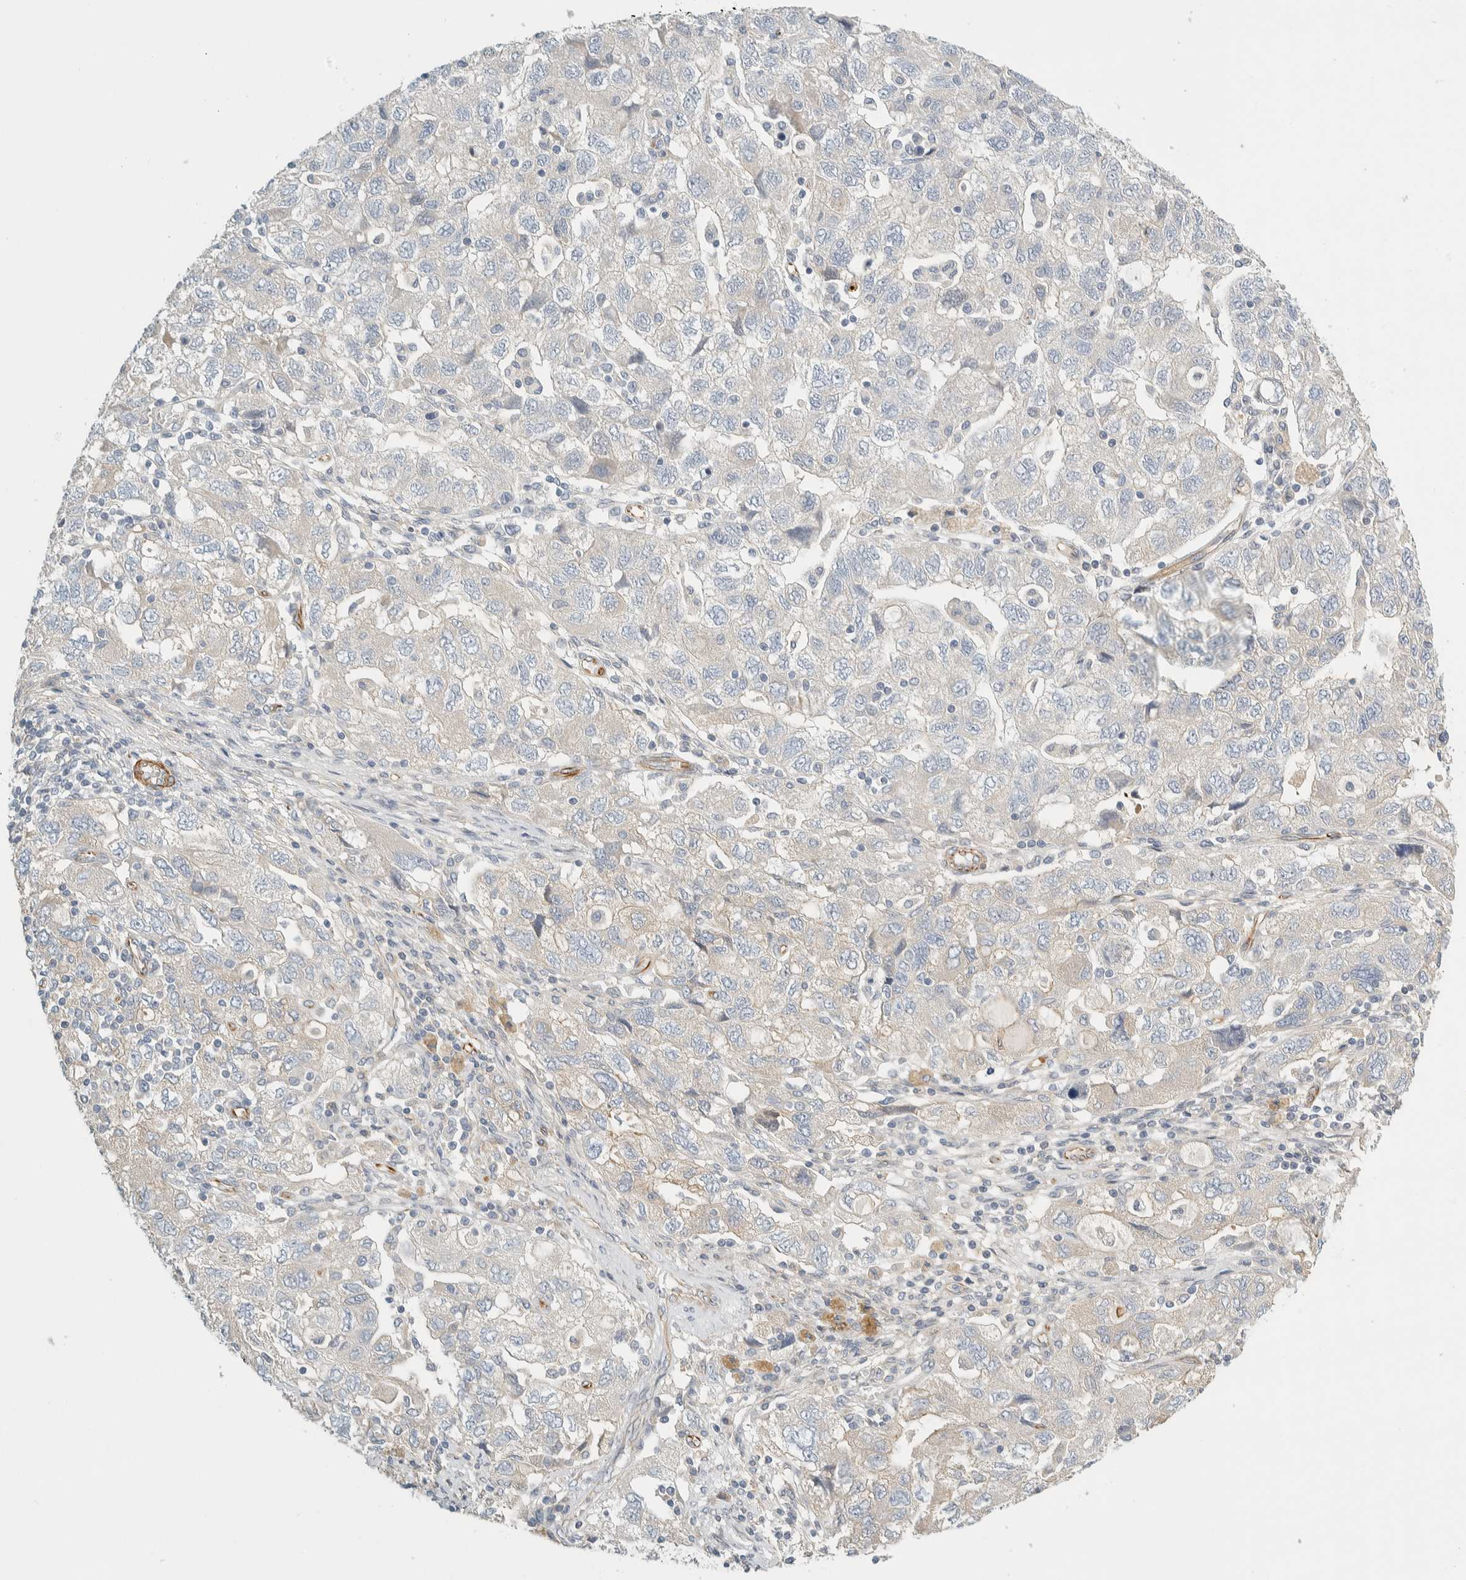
{"staining": {"intensity": "negative", "quantity": "none", "location": "none"}, "tissue": "ovarian cancer", "cell_type": "Tumor cells", "image_type": "cancer", "snomed": [{"axis": "morphology", "description": "Carcinoma, NOS"}, {"axis": "morphology", "description": "Cystadenocarcinoma, serous, NOS"}, {"axis": "topography", "description": "Ovary"}], "caption": "The photomicrograph displays no staining of tumor cells in ovarian carcinoma.", "gene": "CDR2", "patient": {"sex": "female", "age": 69}}